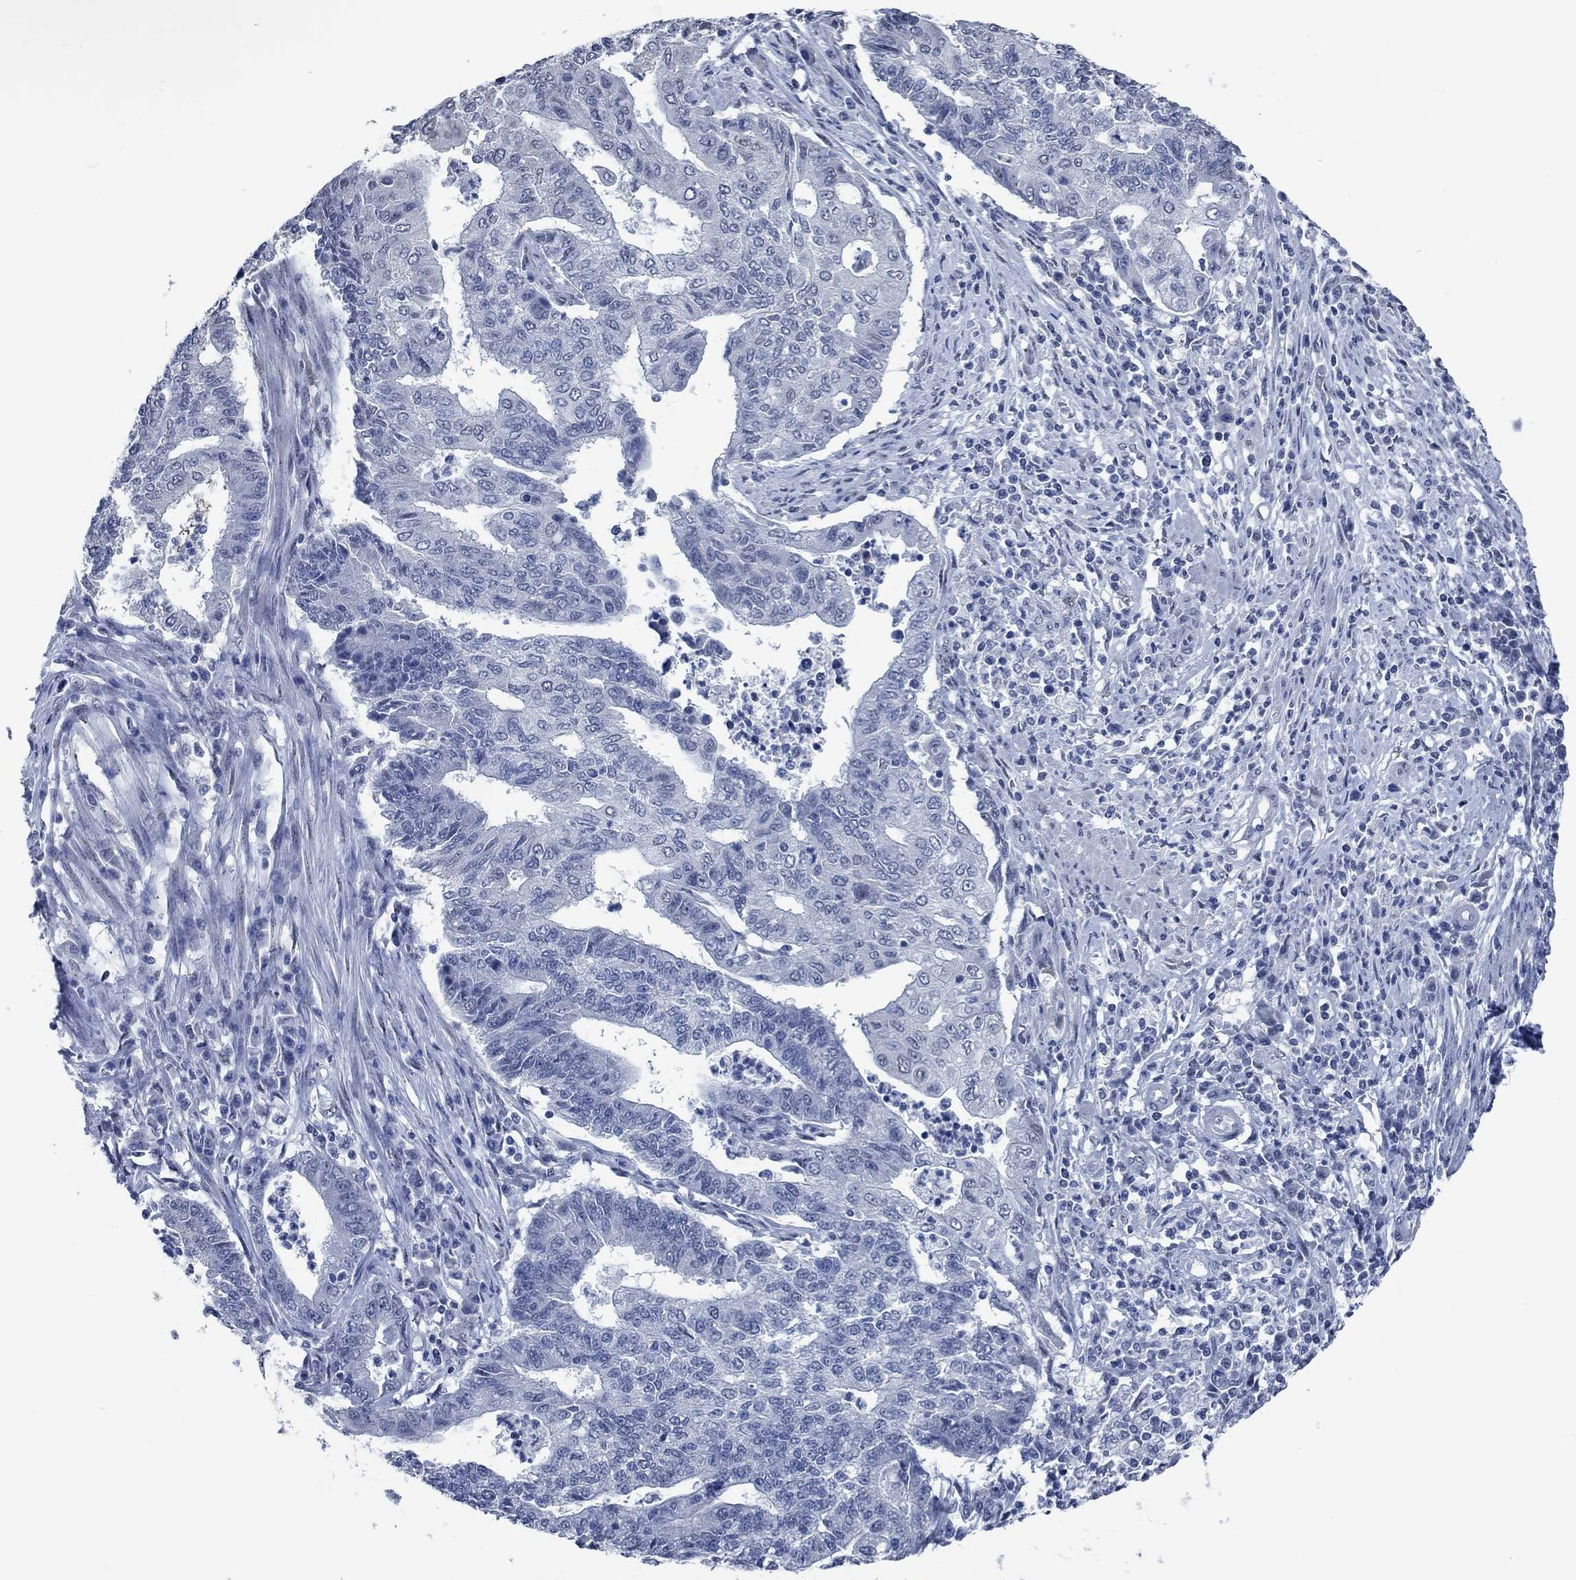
{"staining": {"intensity": "negative", "quantity": "none", "location": "none"}, "tissue": "endometrial cancer", "cell_type": "Tumor cells", "image_type": "cancer", "snomed": [{"axis": "morphology", "description": "Adenocarcinoma, NOS"}, {"axis": "topography", "description": "Uterus"}, {"axis": "topography", "description": "Endometrium"}], "caption": "Immunohistochemical staining of adenocarcinoma (endometrial) reveals no significant positivity in tumor cells.", "gene": "OBSCN", "patient": {"sex": "female", "age": 54}}